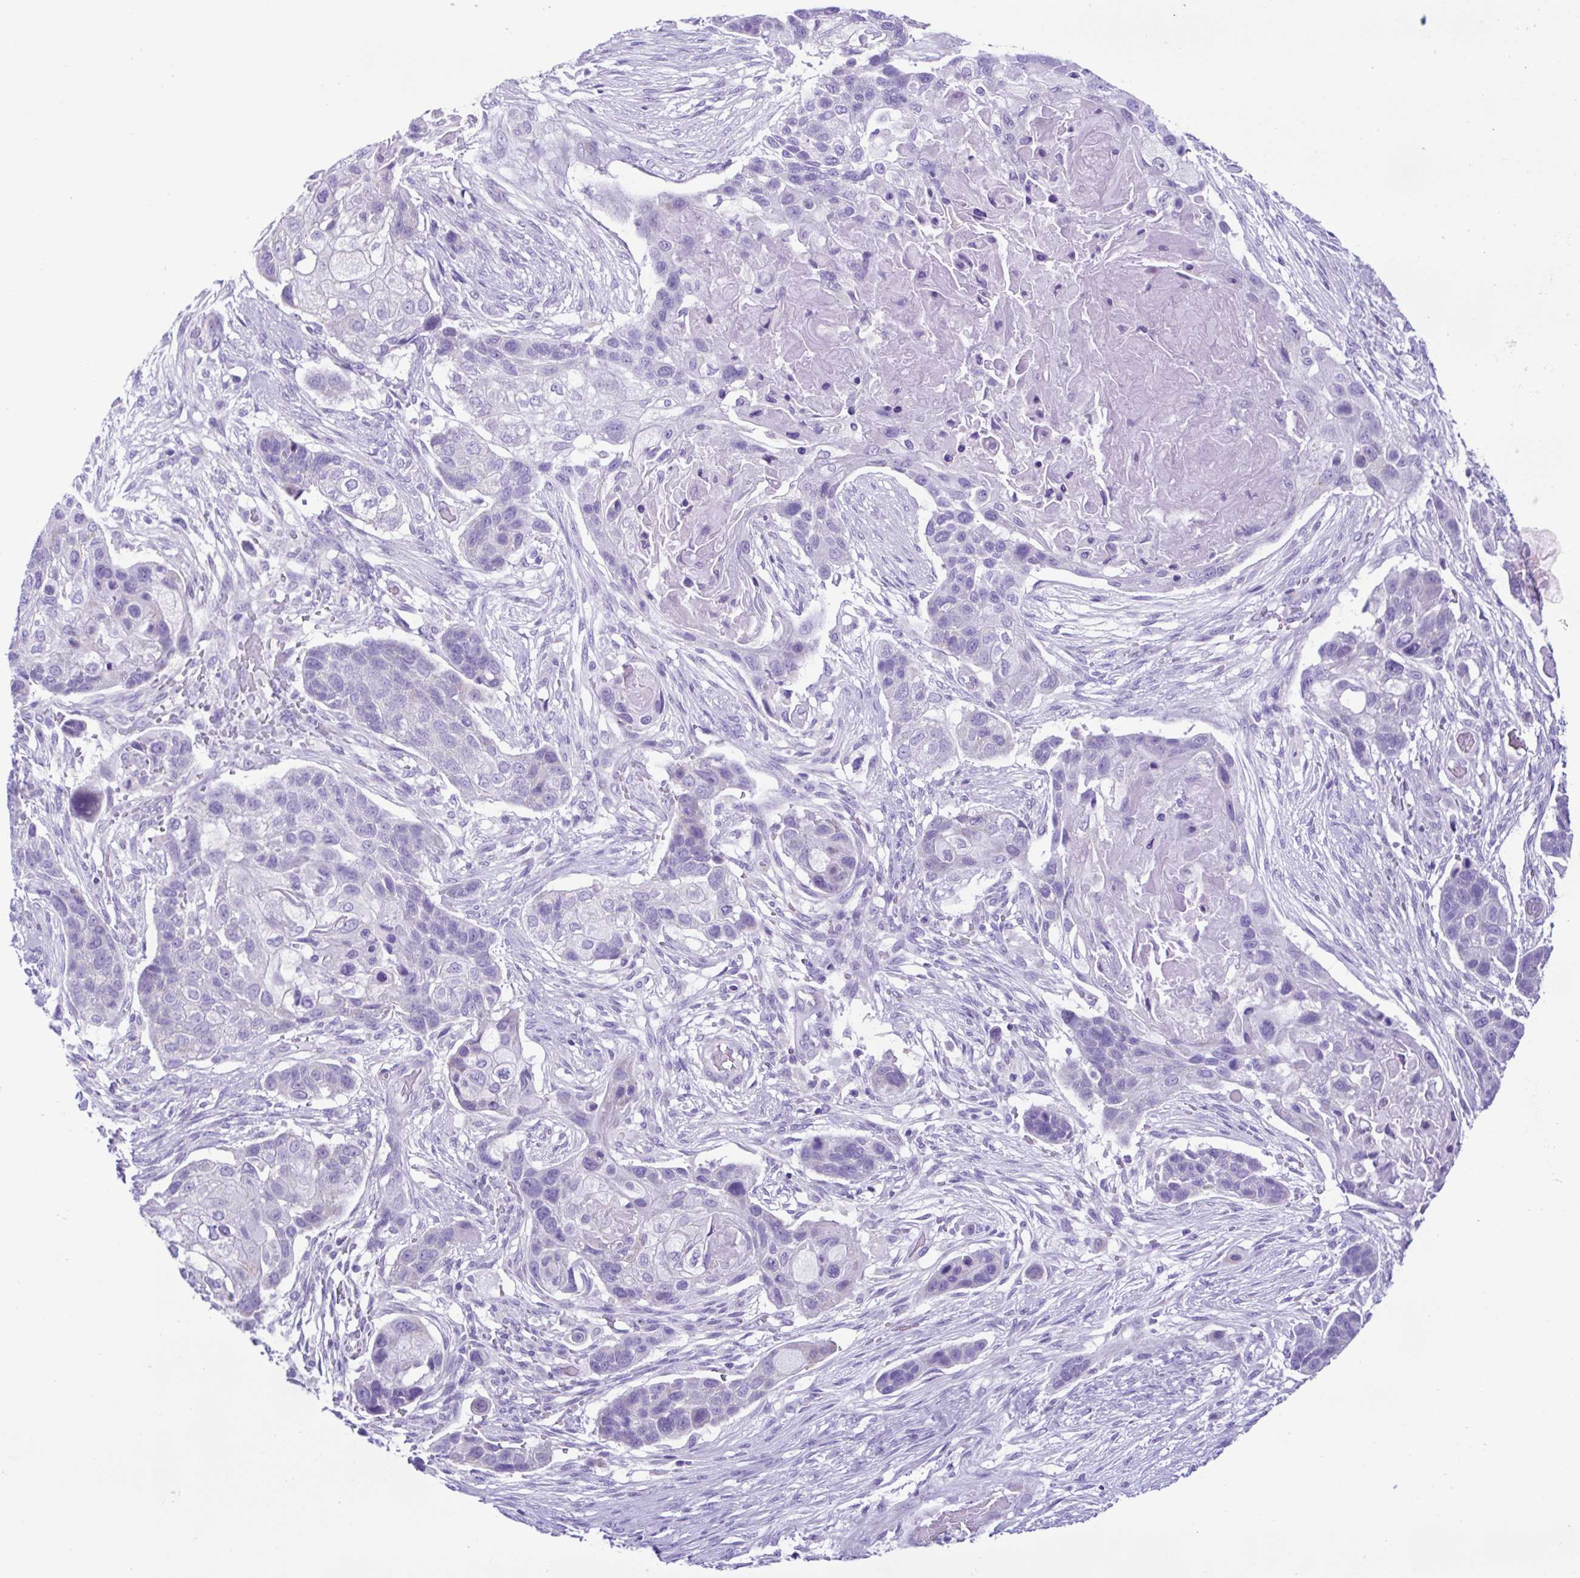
{"staining": {"intensity": "negative", "quantity": "none", "location": "none"}, "tissue": "lung cancer", "cell_type": "Tumor cells", "image_type": "cancer", "snomed": [{"axis": "morphology", "description": "Squamous cell carcinoma, NOS"}, {"axis": "topography", "description": "Lung"}], "caption": "IHC image of neoplastic tissue: human lung squamous cell carcinoma stained with DAB (3,3'-diaminobenzidine) exhibits no significant protein positivity in tumor cells.", "gene": "ACTRT3", "patient": {"sex": "male", "age": 69}}